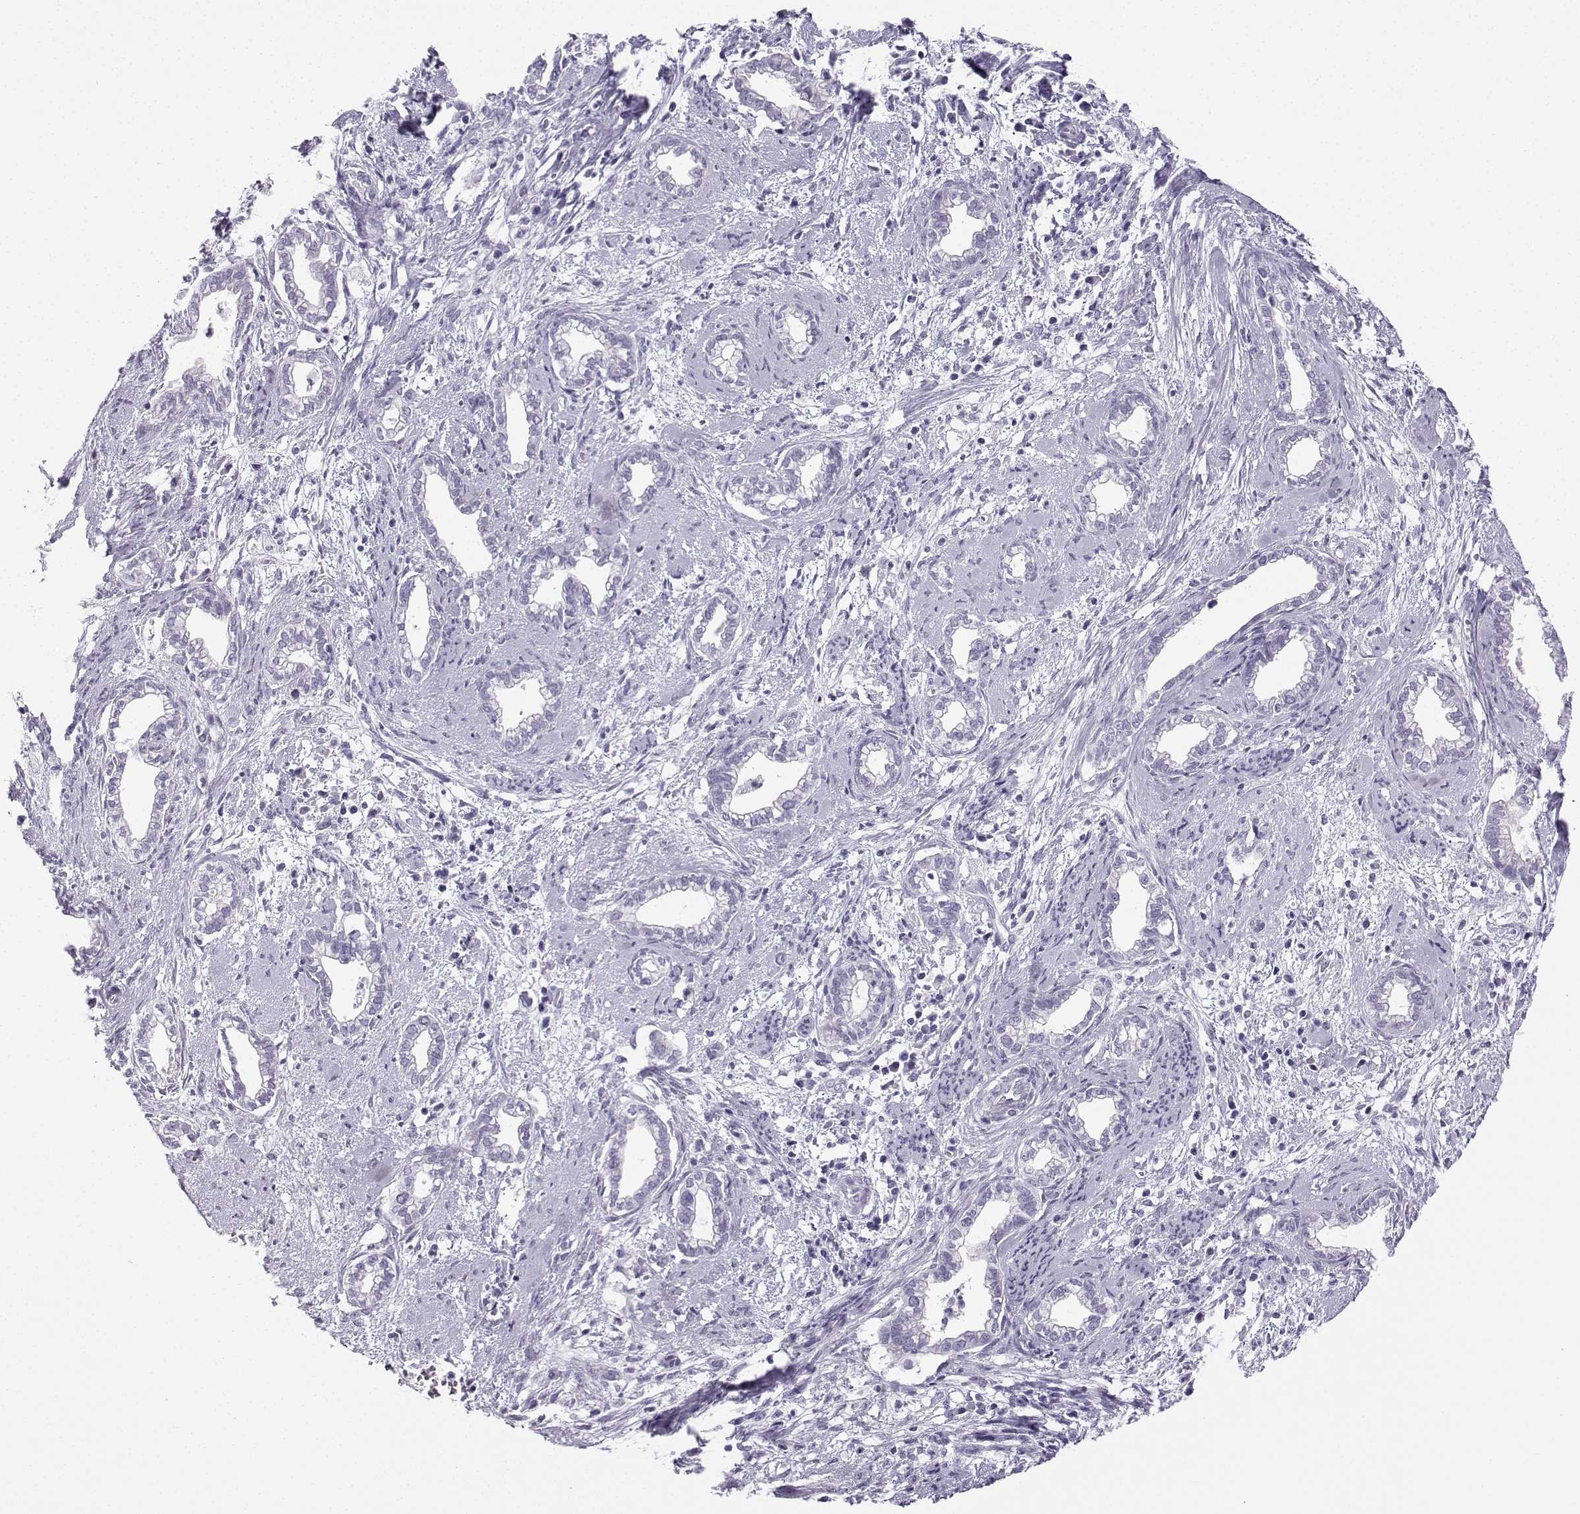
{"staining": {"intensity": "negative", "quantity": "none", "location": "none"}, "tissue": "cervical cancer", "cell_type": "Tumor cells", "image_type": "cancer", "snomed": [{"axis": "morphology", "description": "Adenocarcinoma, NOS"}, {"axis": "topography", "description": "Cervix"}], "caption": "Tumor cells are negative for protein expression in human adenocarcinoma (cervical).", "gene": "ZBTB8B", "patient": {"sex": "female", "age": 62}}